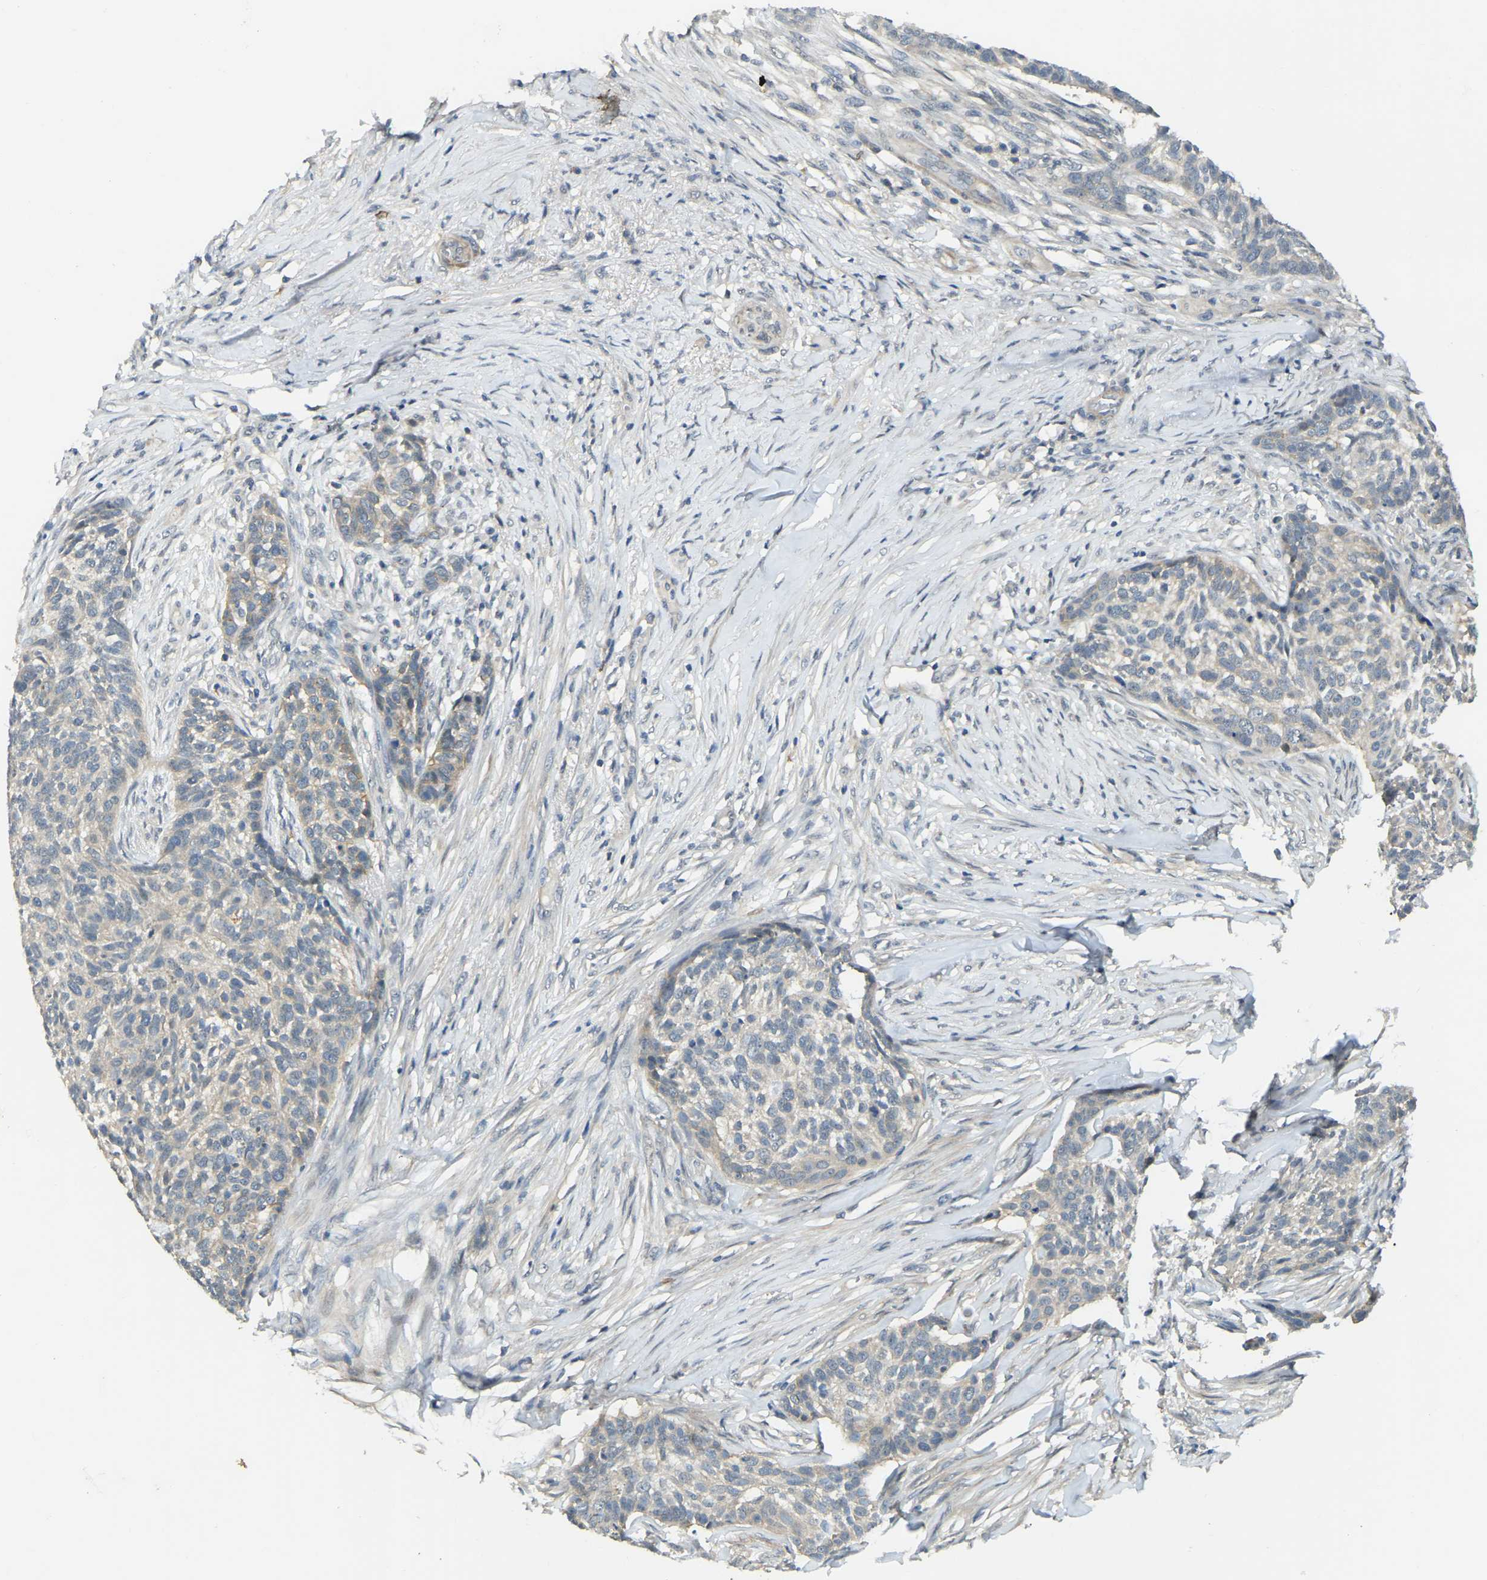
{"staining": {"intensity": "negative", "quantity": "none", "location": "none"}, "tissue": "skin cancer", "cell_type": "Tumor cells", "image_type": "cancer", "snomed": [{"axis": "morphology", "description": "Basal cell carcinoma"}, {"axis": "topography", "description": "Skin"}], "caption": "Immunohistochemistry histopathology image of human skin cancer stained for a protein (brown), which displays no staining in tumor cells. (Stains: DAB IHC with hematoxylin counter stain, Microscopy: brightfield microscopy at high magnification).", "gene": "AHNAK", "patient": {"sex": "male", "age": 85}}